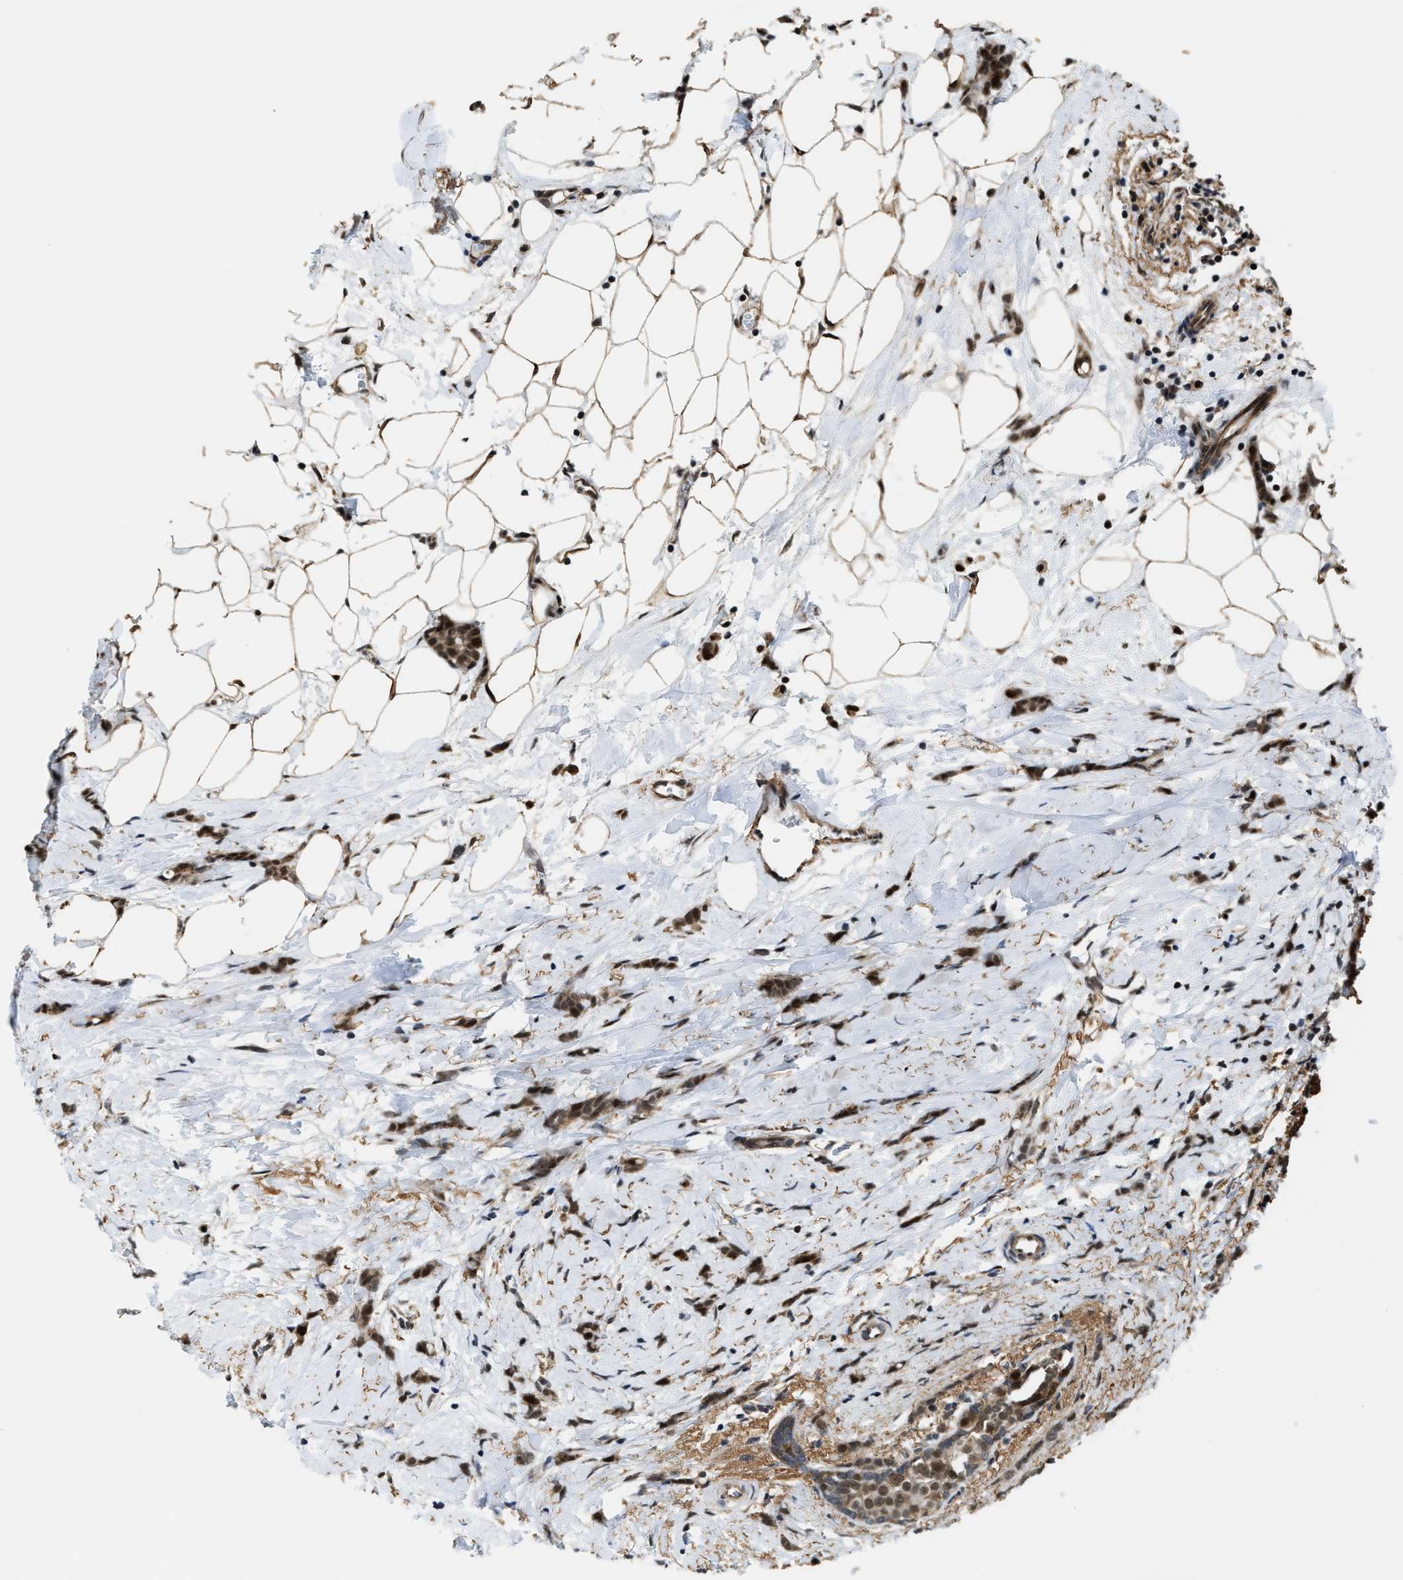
{"staining": {"intensity": "moderate", "quantity": ">75%", "location": "cytoplasmic/membranous,nuclear"}, "tissue": "breast cancer", "cell_type": "Tumor cells", "image_type": "cancer", "snomed": [{"axis": "morphology", "description": "Lobular carcinoma, in situ"}, {"axis": "morphology", "description": "Lobular carcinoma"}, {"axis": "topography", "description": "Breast"}], "caption": "Protein expression analysis of human breast lobular carcinoma reveals moderate cytoplasmic/membranous and nuclear positivity in about >75% of tumor cells.", "gene": "ZNF250", "patient": {"sex": "female", "age": 41}}